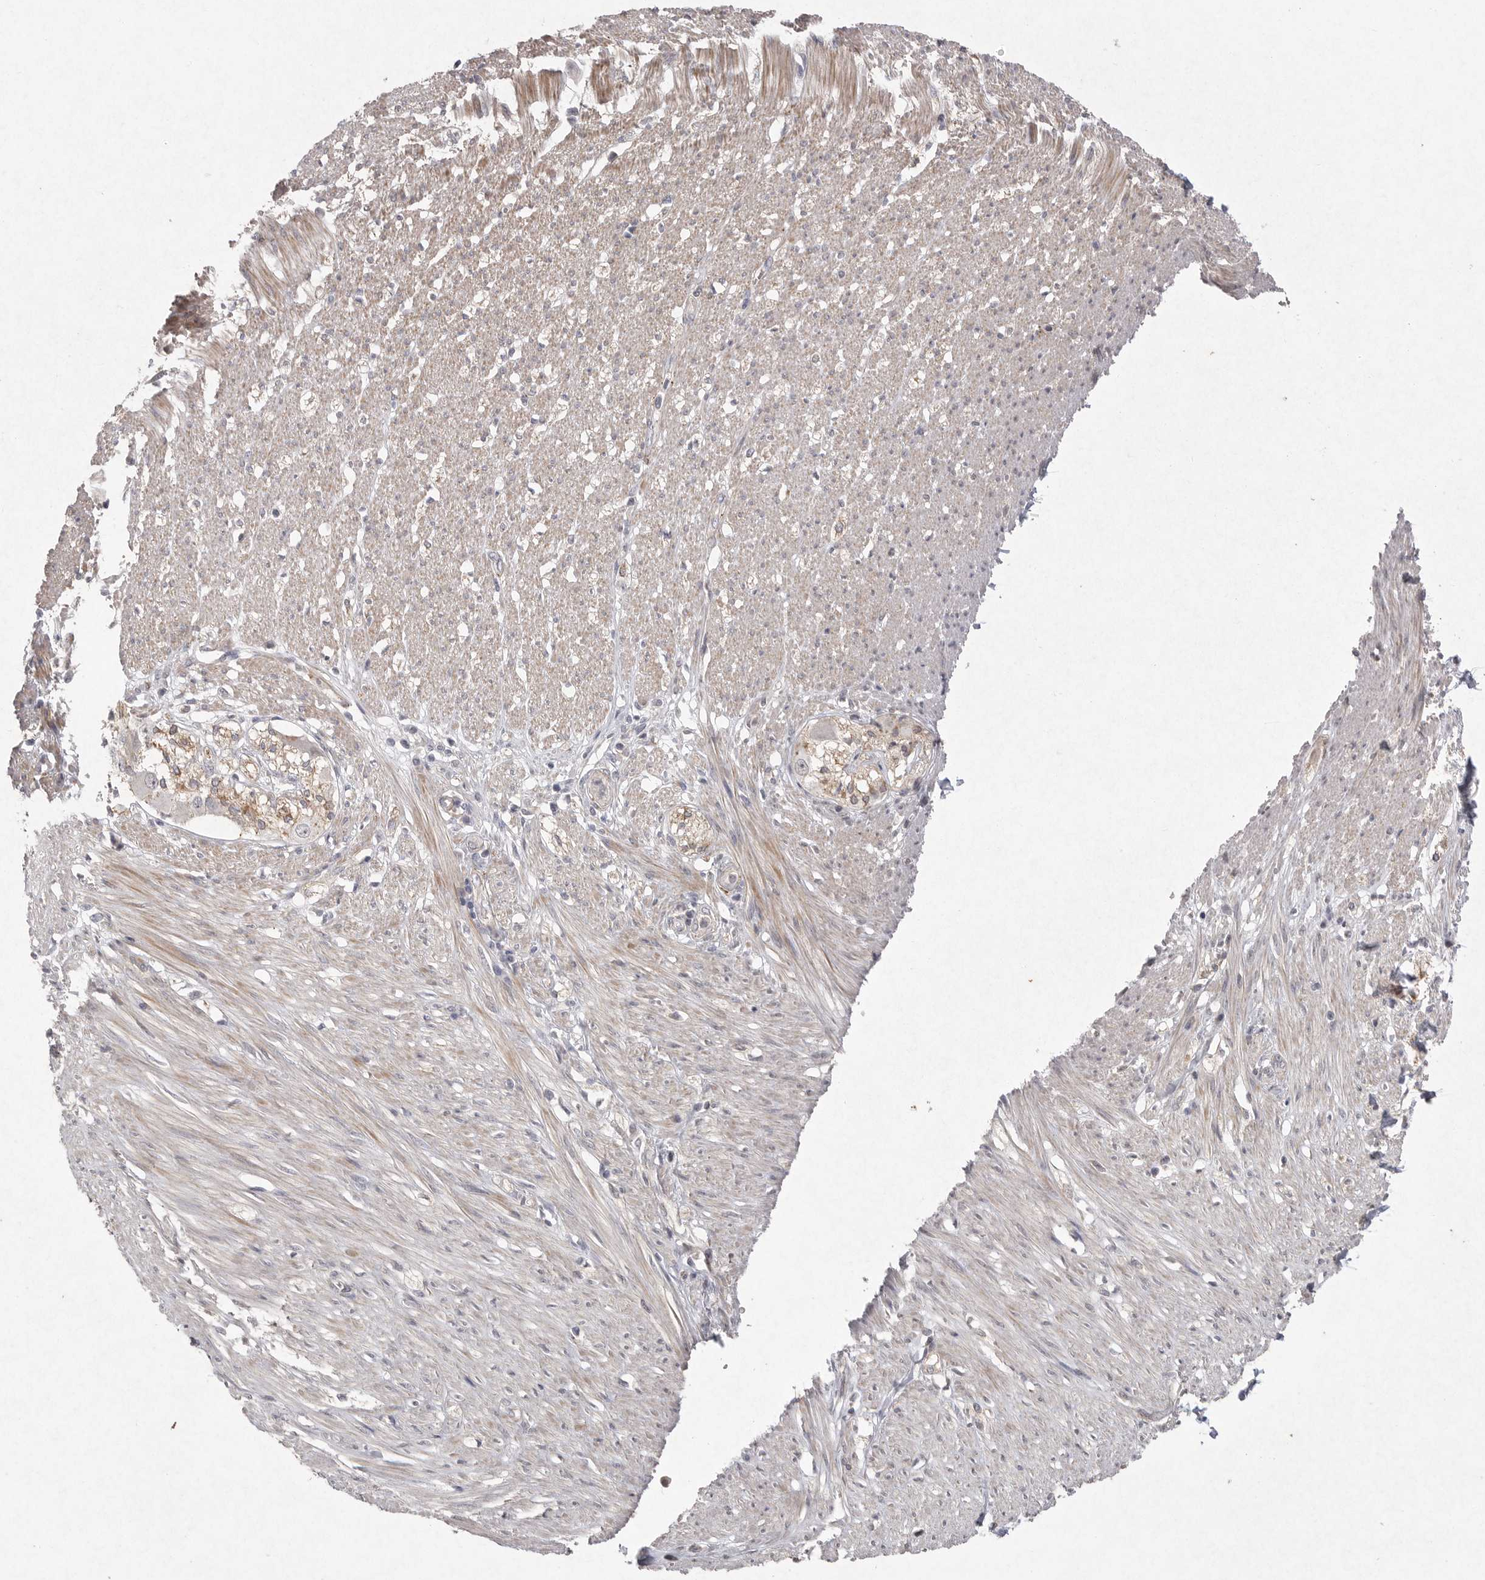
{"staining": {"intensity": "moderate", "quantity": "25%-75%", "location": "cytoplasmic/membranous"}, "tissue": "smooth muscle", "cell_type": "Smooth muscle cells", "image_type": "normal", "snomed": [{"axis": "morphology", "description": "Normal tissue, NOS"}, {"axis": "morphology", "description": "Adenocarcinoma, NOS"}, {"axis": "topography", "description": "Colon"}, {"axis": "topography", "description": "Peripheral nerve tissue"}], "caption": "Approximately 25%-75% of smooth muscle cells in benign human smooth muscle exhibit moderate cytoplasmic/membranous protein staining as visualized by brown immunohistochemical staining.", "gene": "VANGL2", "patient": {"sex": "male", "age": 14}}